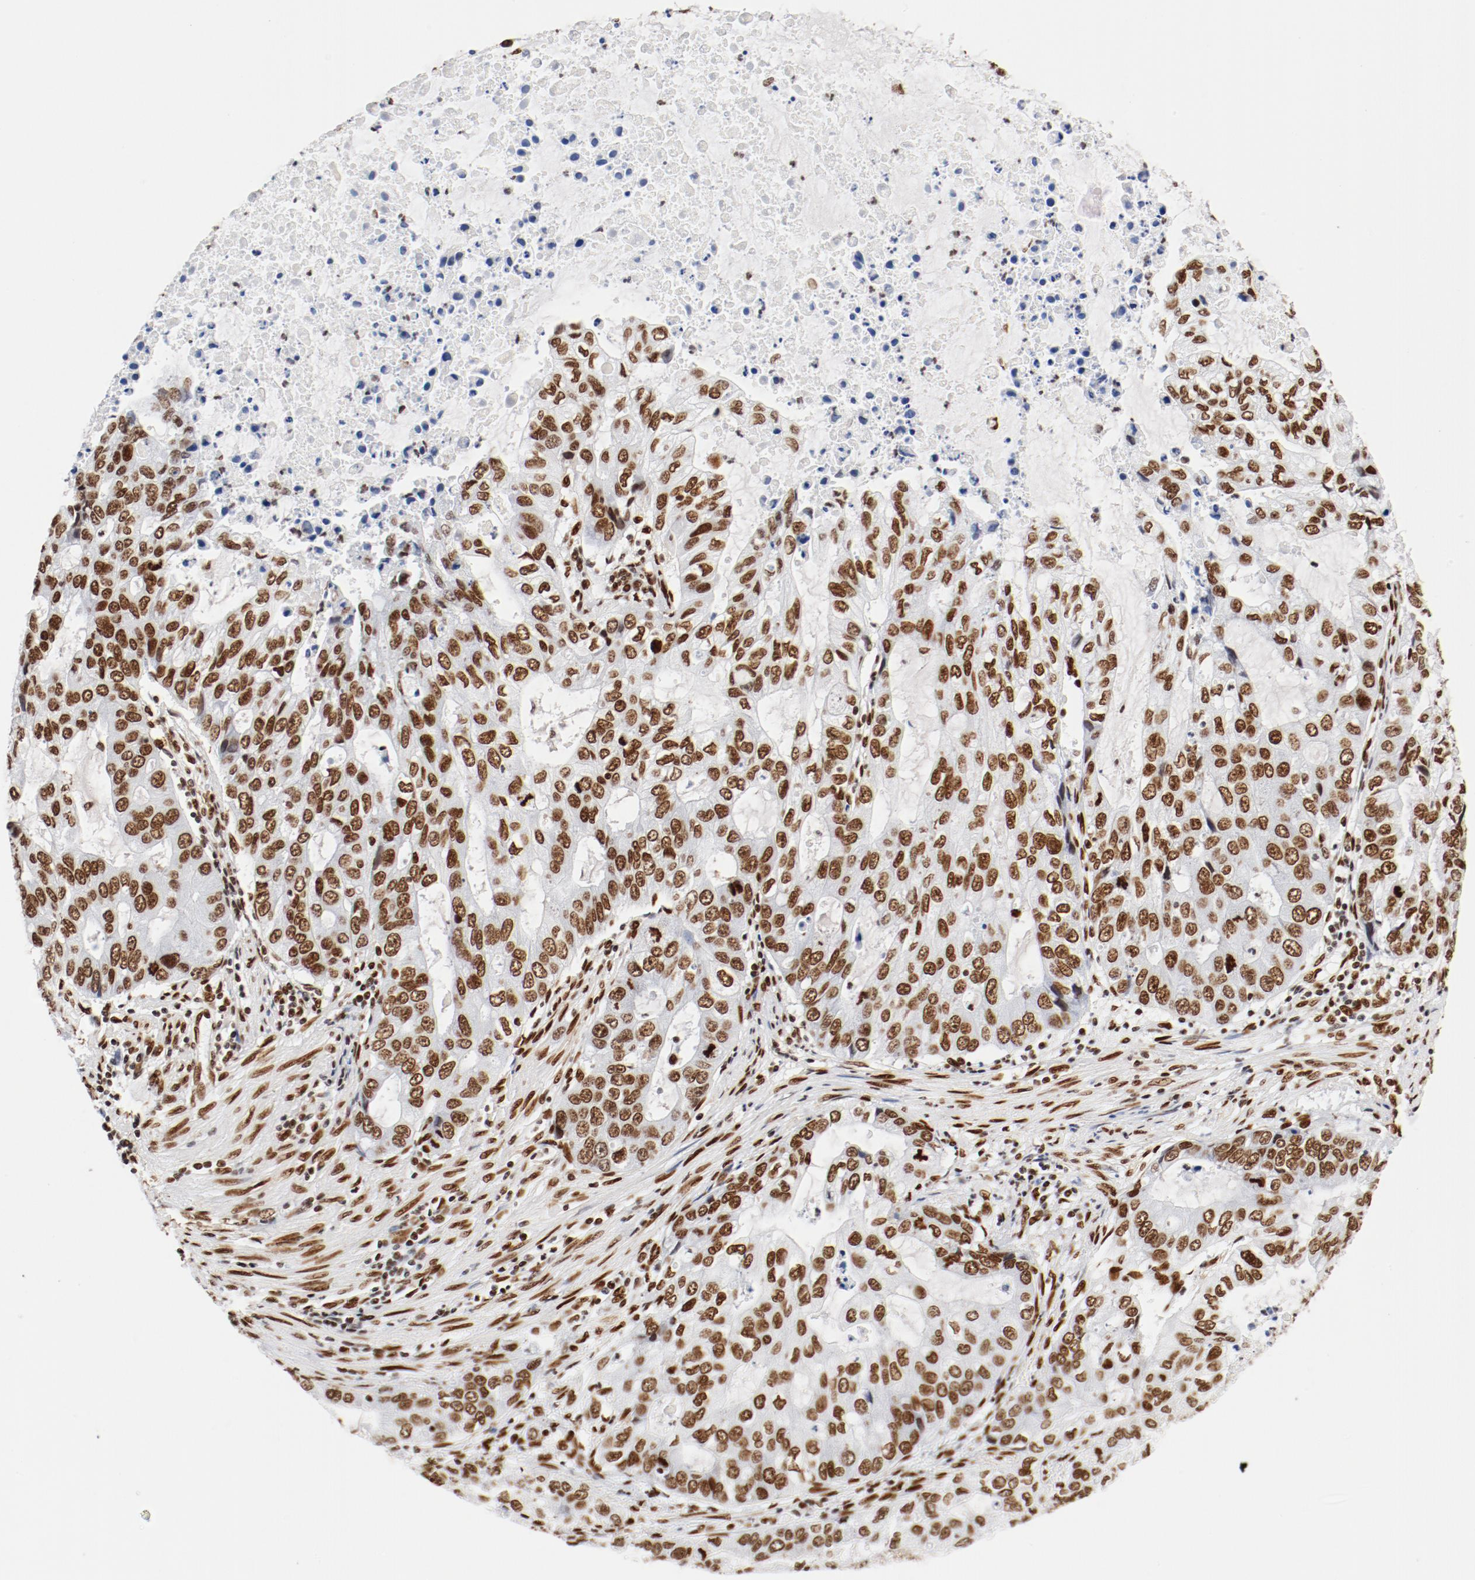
{"staining": {"intensity": "moderate", "quantity": ">75%", "location": "nuclear"}, "tissue": "stomach cancer", "cell_type": "Tumor cells", "image_type": "cancer", "snomed": [{"axis": "morphology", "description": "Adenocarcinoma, NOS"}, {"axis": "topography", "description": "Stomach, upper"}], "caption": "An IHC histopathology image of tumor tissue is shown. Protein staining in brown shows moderate nuclear positivity in stomach cancer (adenocarcinoma) within tumor cells.", "gene": "CTBP1", "patient": {"sex": "female", "age": 52}}